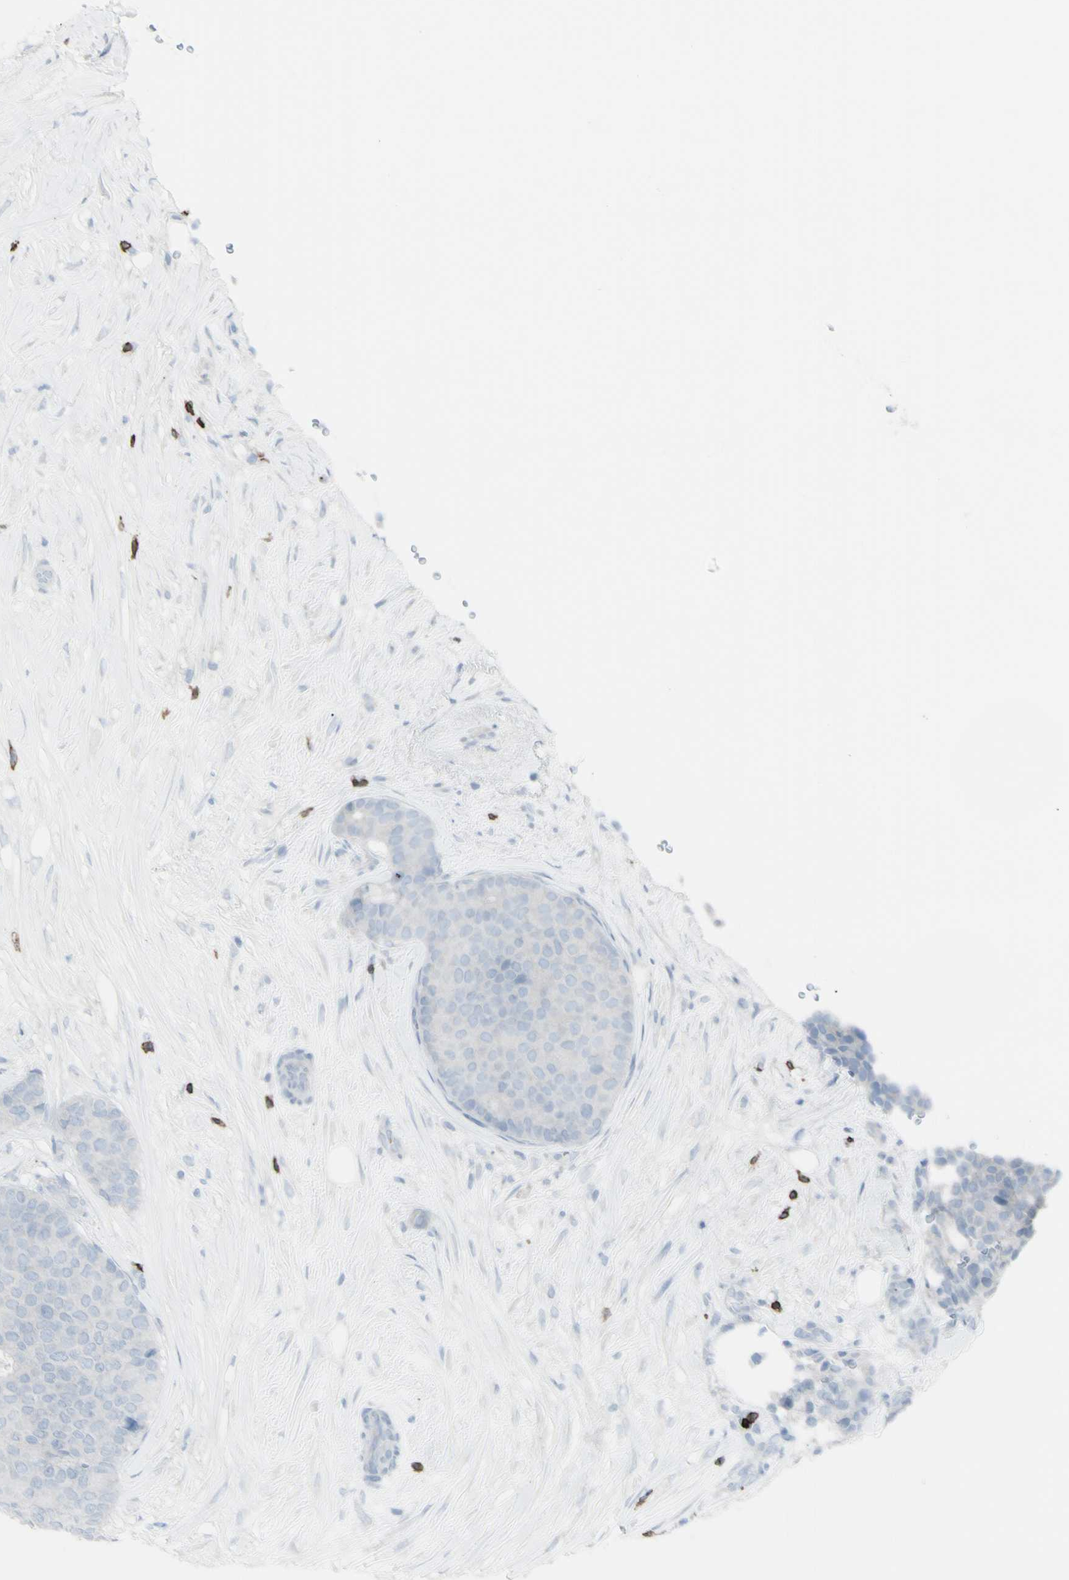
{"staining": {"intensity": "negative", "quantity": "none", "location": "none"}, "tissue": "breast cancer", "cell_type": "Tumor cells", "image_type": "cancer", "snomed": [{"axis": "morphology", "description": "Duct carcinoma"}, {"axis": "topography", "description": "Breast"}], "caption": "Immunohistochemistry histopathology image of neoplastic tissue: human breast cancer stained with DAB (3,3'-diaminobenzidine) demonstrates no significant protein staining in tumor cells. The staining was performed using DAB (3,3'-diaminobenzidine) to visualize the protein expression in brown, while the nuclei were stained in blue with hematoxylin (Magnification: 20x).", "gene": "CD247", "patient": {"sex": "female", "age": 75}}